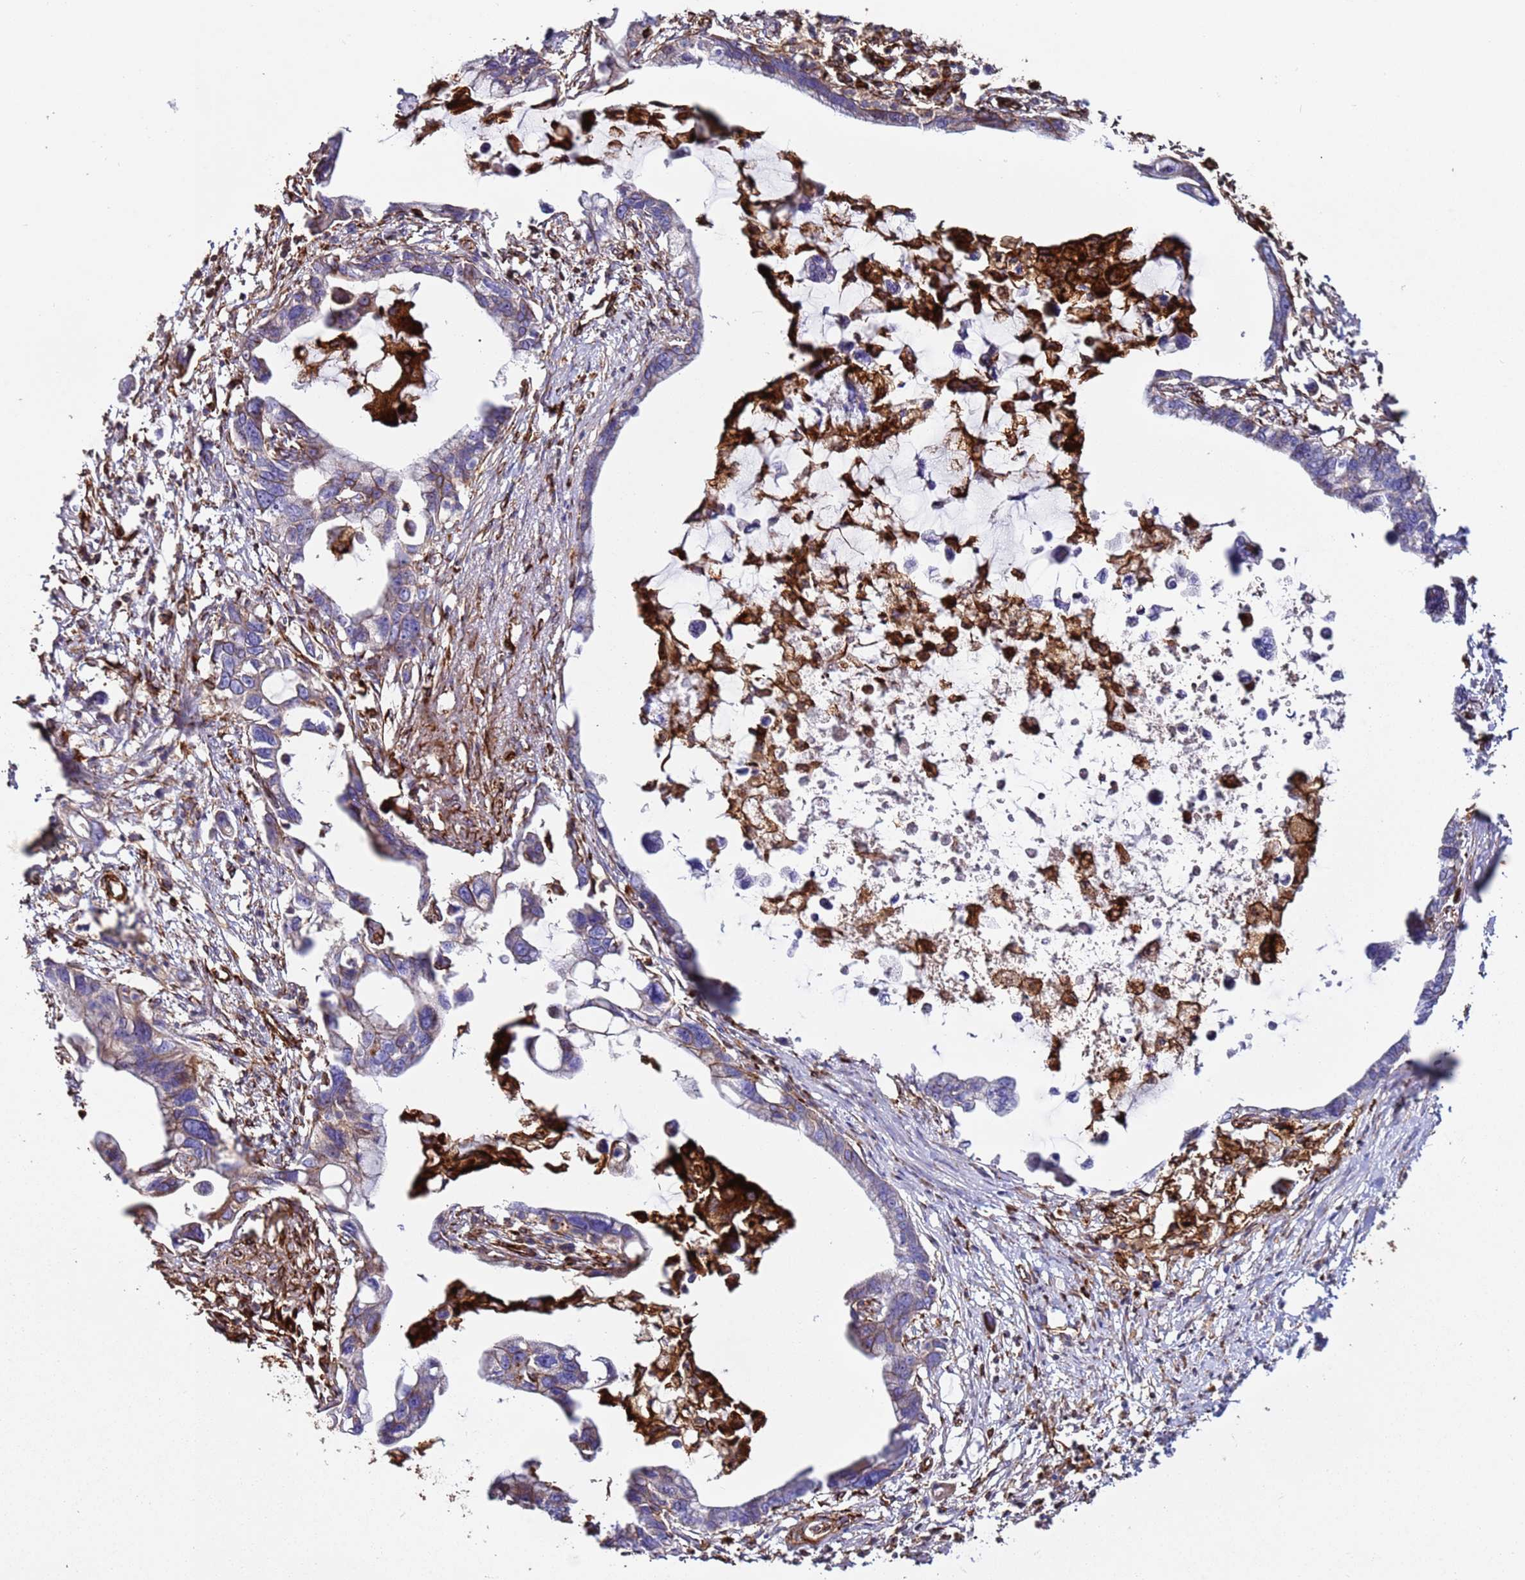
{"staining": {"intensity": "weak", "quantity": "<25%", "location": "cytoplasmic/membranous"}, "tissue": "pancreatic cancer", "cell_type": "Tumor cells", "image_type": "cancer", "snomed": [{"axis": "morphology", "description": "Adenocarcinoma, NOS"}, {"axis": "topography", "description": "Pancreas"}], "caption": "Photomicrograph shows no protein staining in tumor cells of pancreatic adenocarcinoma tissue. (DAB (3,3'-diaminobenzidine) IHC visualized using brightfield microscopy, high magnification).", "gene": "MRGPRE", "patient": {"sex": "female", "age": 83}}